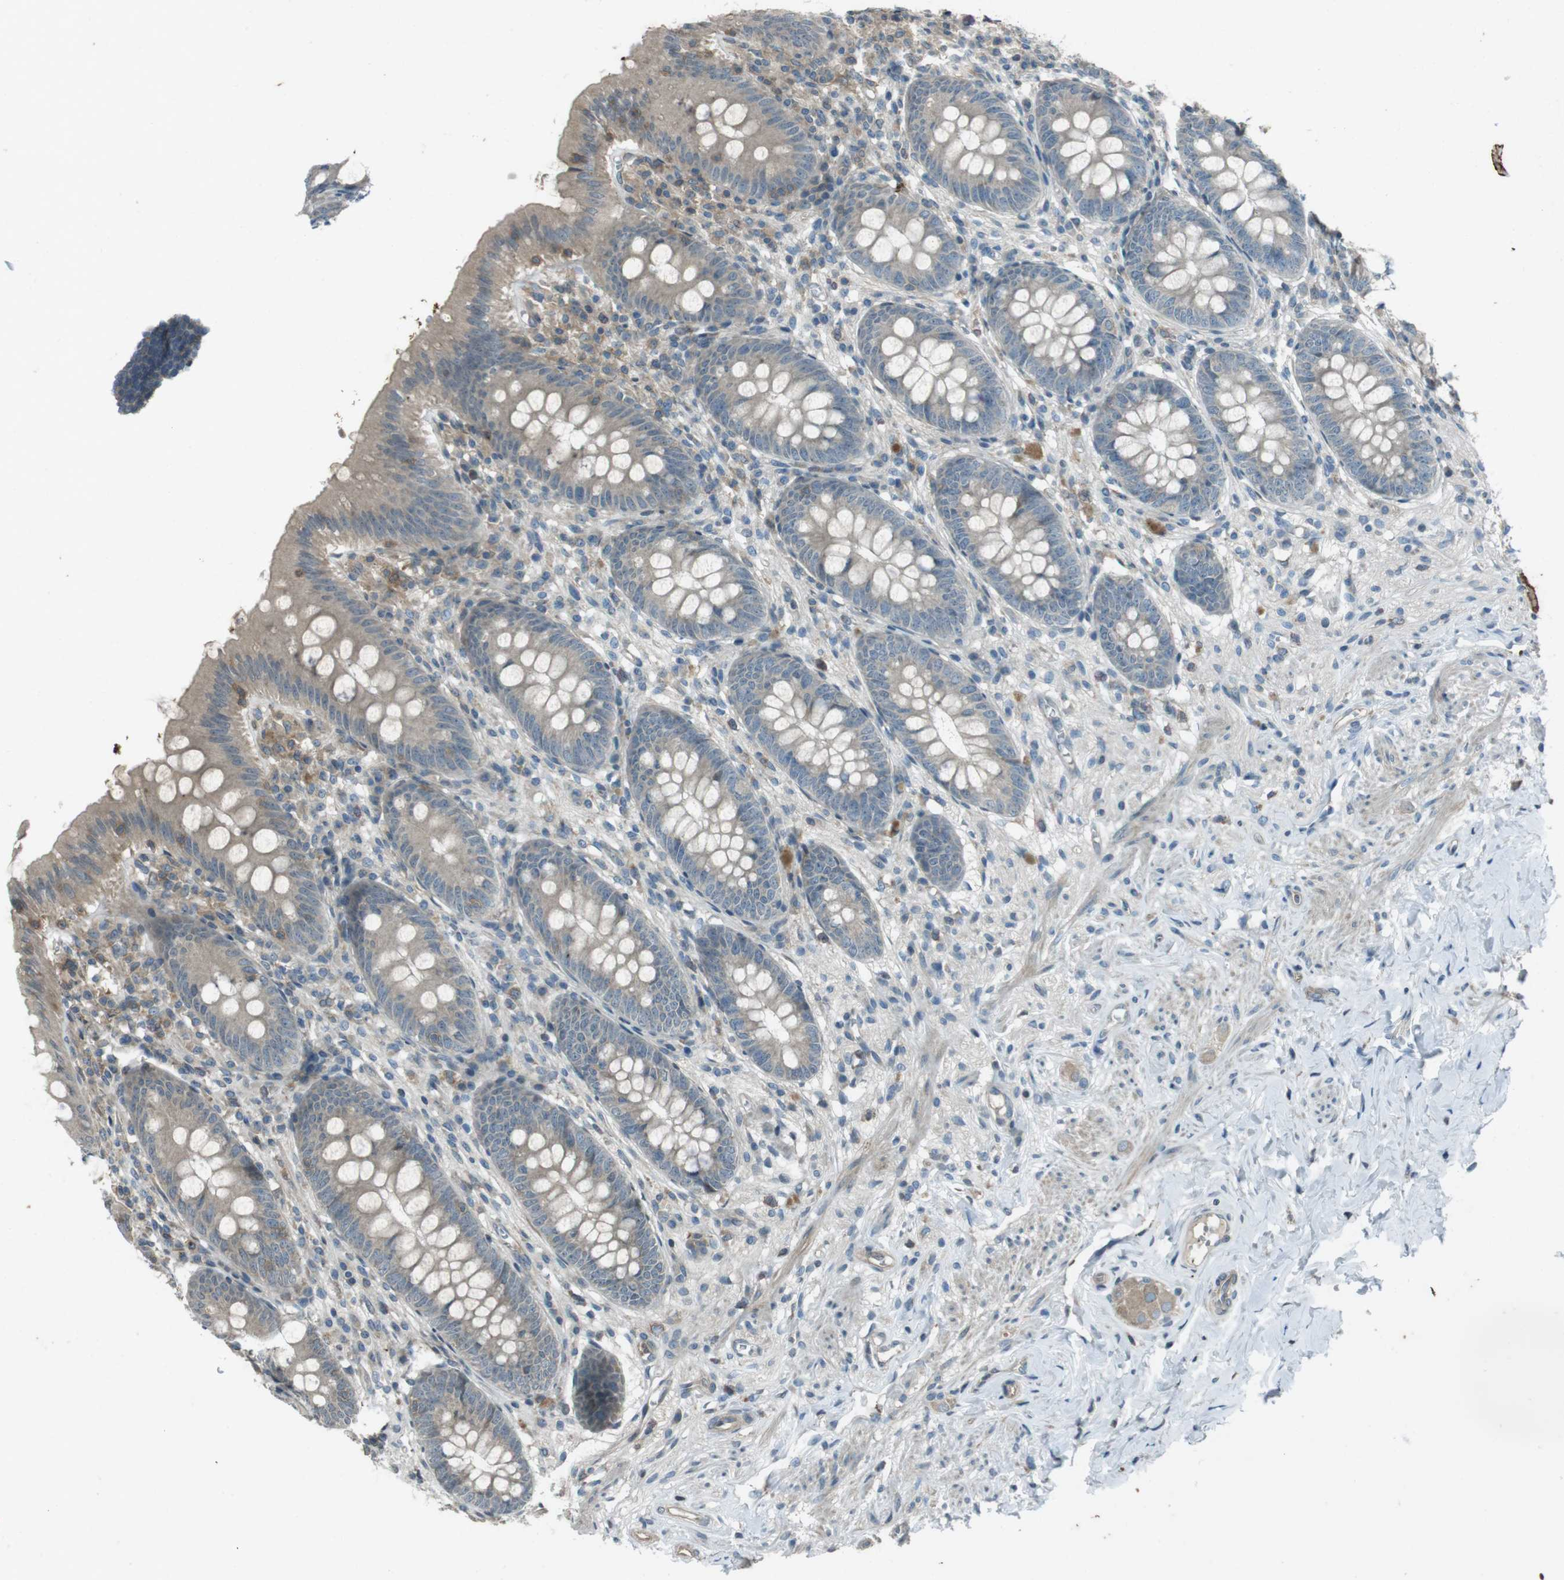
{"staining": {"intensity": "weak", "quantity": "25%-75%", "location": "cytoplasmic/membranous"}, "tissue": "appendix", "cell_type": "Glandular cells", "image_type": "normal", "snomed": [{"axis": "morphology", "description": "Normal tissue, NOS"}, {"axis": "topography", "description": "Appendix"}], "caption": "Protein expression analysis of benign human appendix reveals weak cytoplasmic/membranous expression in about 25%-75% of glandular cells.", "gene": "ZYX", "patient": {"sex": "male", "age": 56}}